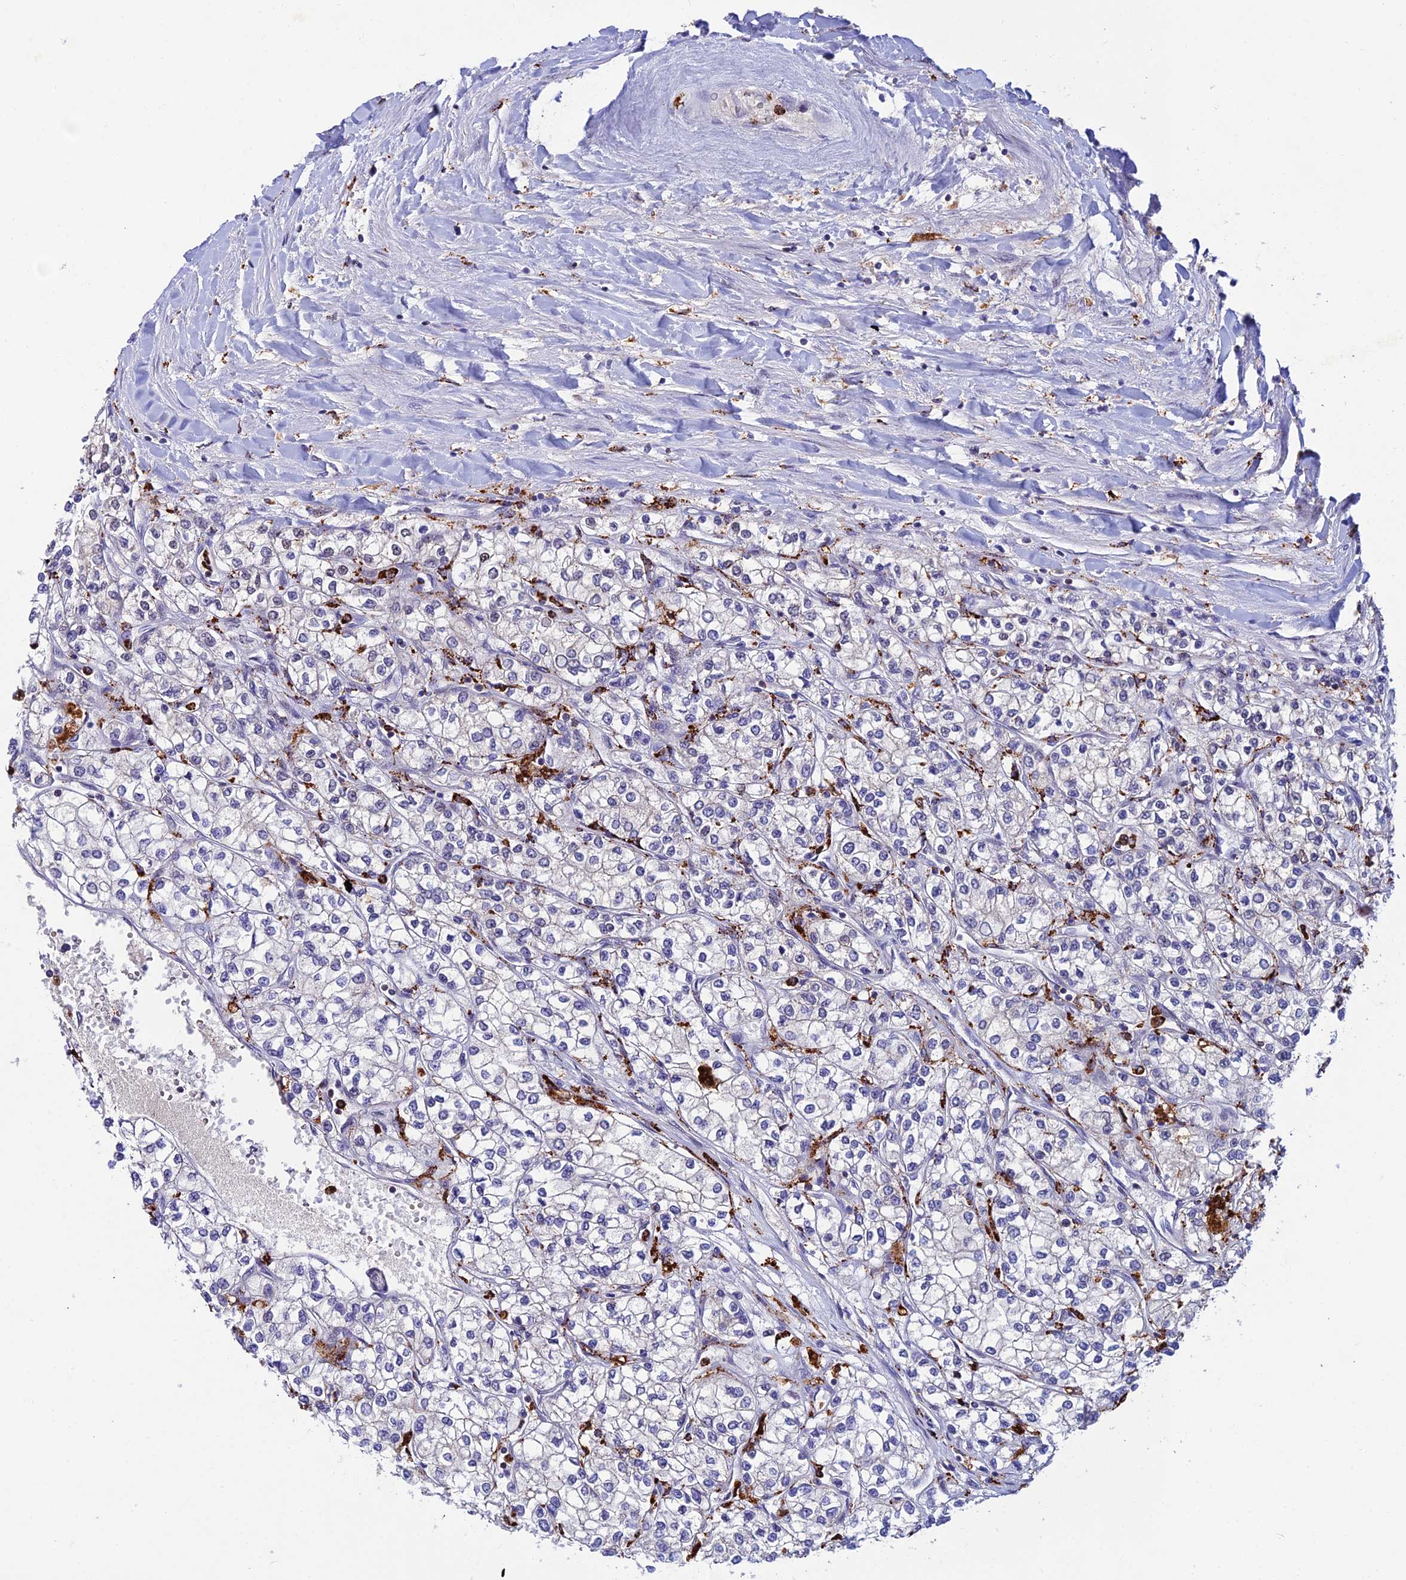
{"staining": {"intensity": "negative", "quantity": "none", "location": "none"}, "tissue": "renal cancer", "cell_type": "Tumor cells", "image_type": "cancer", "snomed": [{"axis": "morphology", "description": "Adenocarcinoma, NOS"}, {"axis": "topography", "description": "Kidney"}], "caption": "IHC micrograph of neoplastic tissue: human renal adenocarcinoma stained with DAB (3,3'-diaminobenzidine) shows no significant protein positivity in tumor cells. Brightfield microscopy of IHC stained with DAB (3,3'-diaminobenzidine) (brown) and hematoxylin (blue), captured at high magnification.", "gene": "HIC1", "patient": {"sex": "male", "age": 80}}